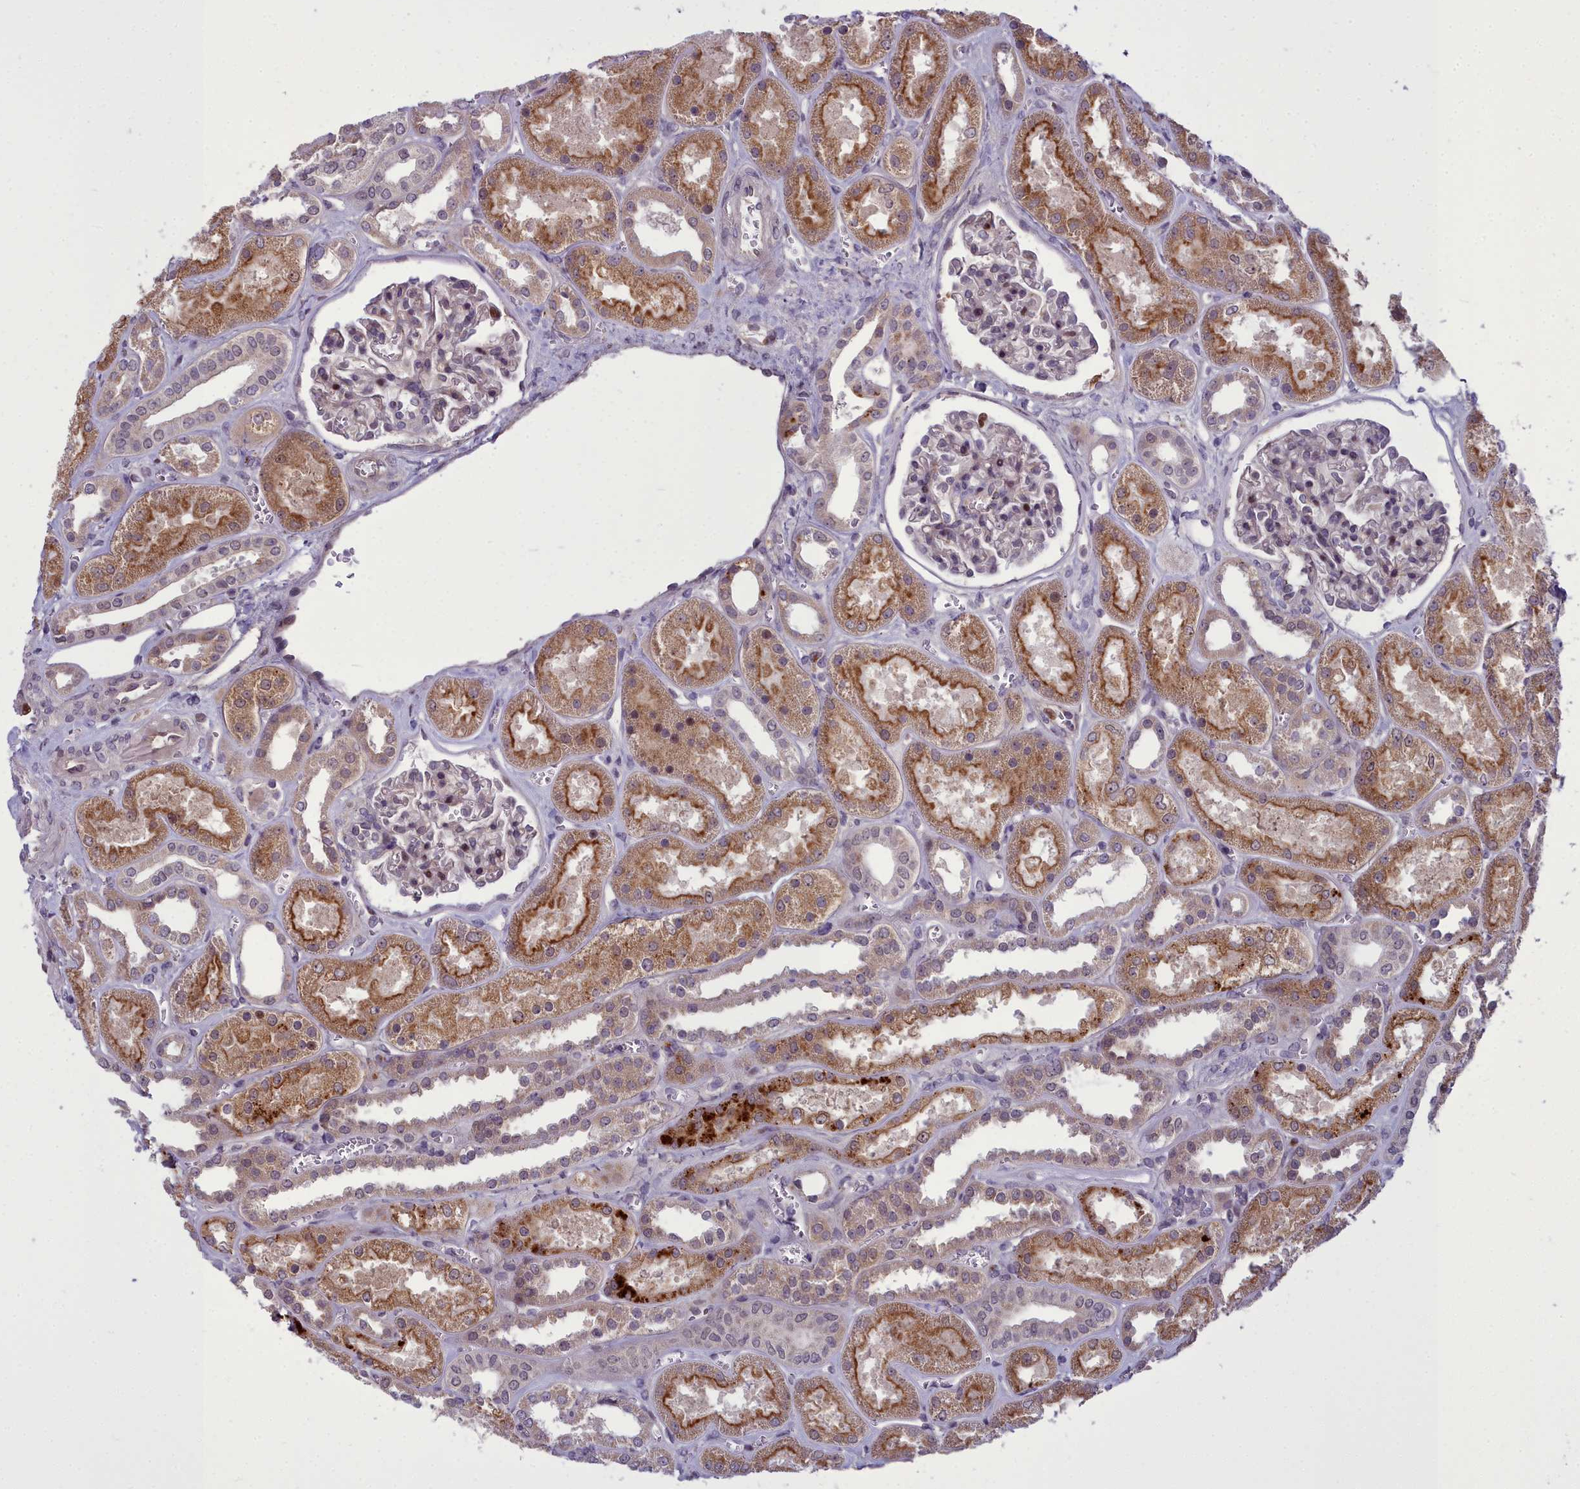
{"staining": {"intensity": "moderate", "quantity": "<25%", "location": "nuclear"}, "tissue": "kidney", "cell_type": "Cells in glomeruli", "image_type": "normal", "snomed": [{"axis": "morphology", "description": "Normal tissue, NOS"}, {"axis": "morphology", "description": "Adenocarcinoma, NOS"}, {"axis": "topography", "description": "Kidney"}], "caption": "This photomicrograph exhibits immunohistochemistry (IHC) staining of normal kidney, with low moderate nuclear positivity in about <25% of cells in glomeruli.", "gene": "AP1M1", "patient": {"sex": "female", "age": 68}}